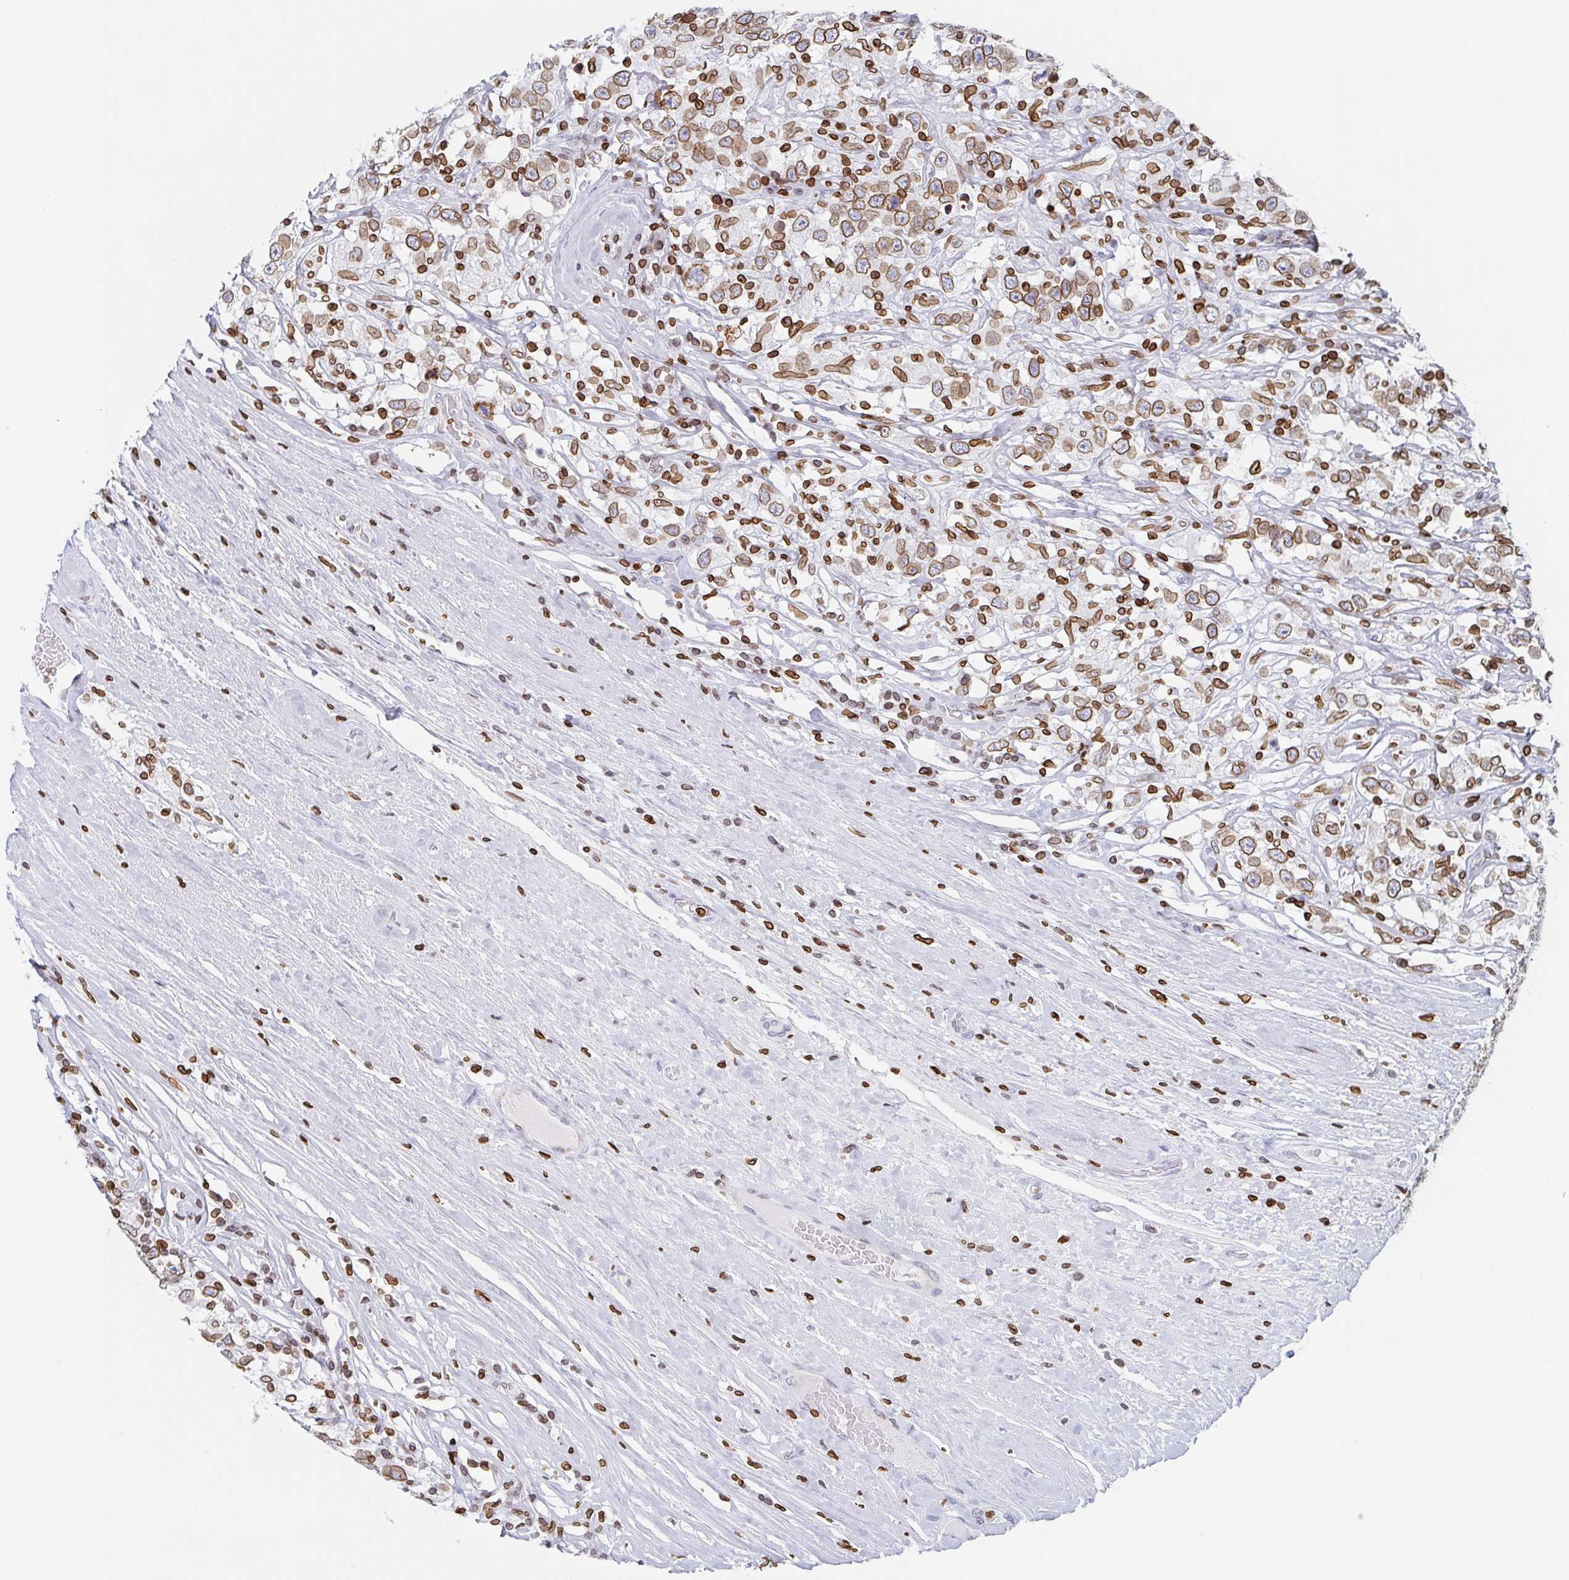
{"staining": {"intensity": "moderate", "quantity": ">75%", "location": "cytoplasmic/membranous,nuclear"}, "tissue": "testis cancer", "cell_type": "Tumor cells", "image_type": "cancer", "snomed": [{"axis": "morphology", "description": "Seminoma, NOS"}, {"axis": "topography", "description": "Testis"}], "caption": "An immunohistochemistry image of neoplastic tissue is shown. Protein staining in brown highlights moderate cytoplasmic/membranous and nuclear positivity in seminoma (testis) within tumor cells.", "gene": "BTBD7", "patient": {"sex": "male", "age": 41}}